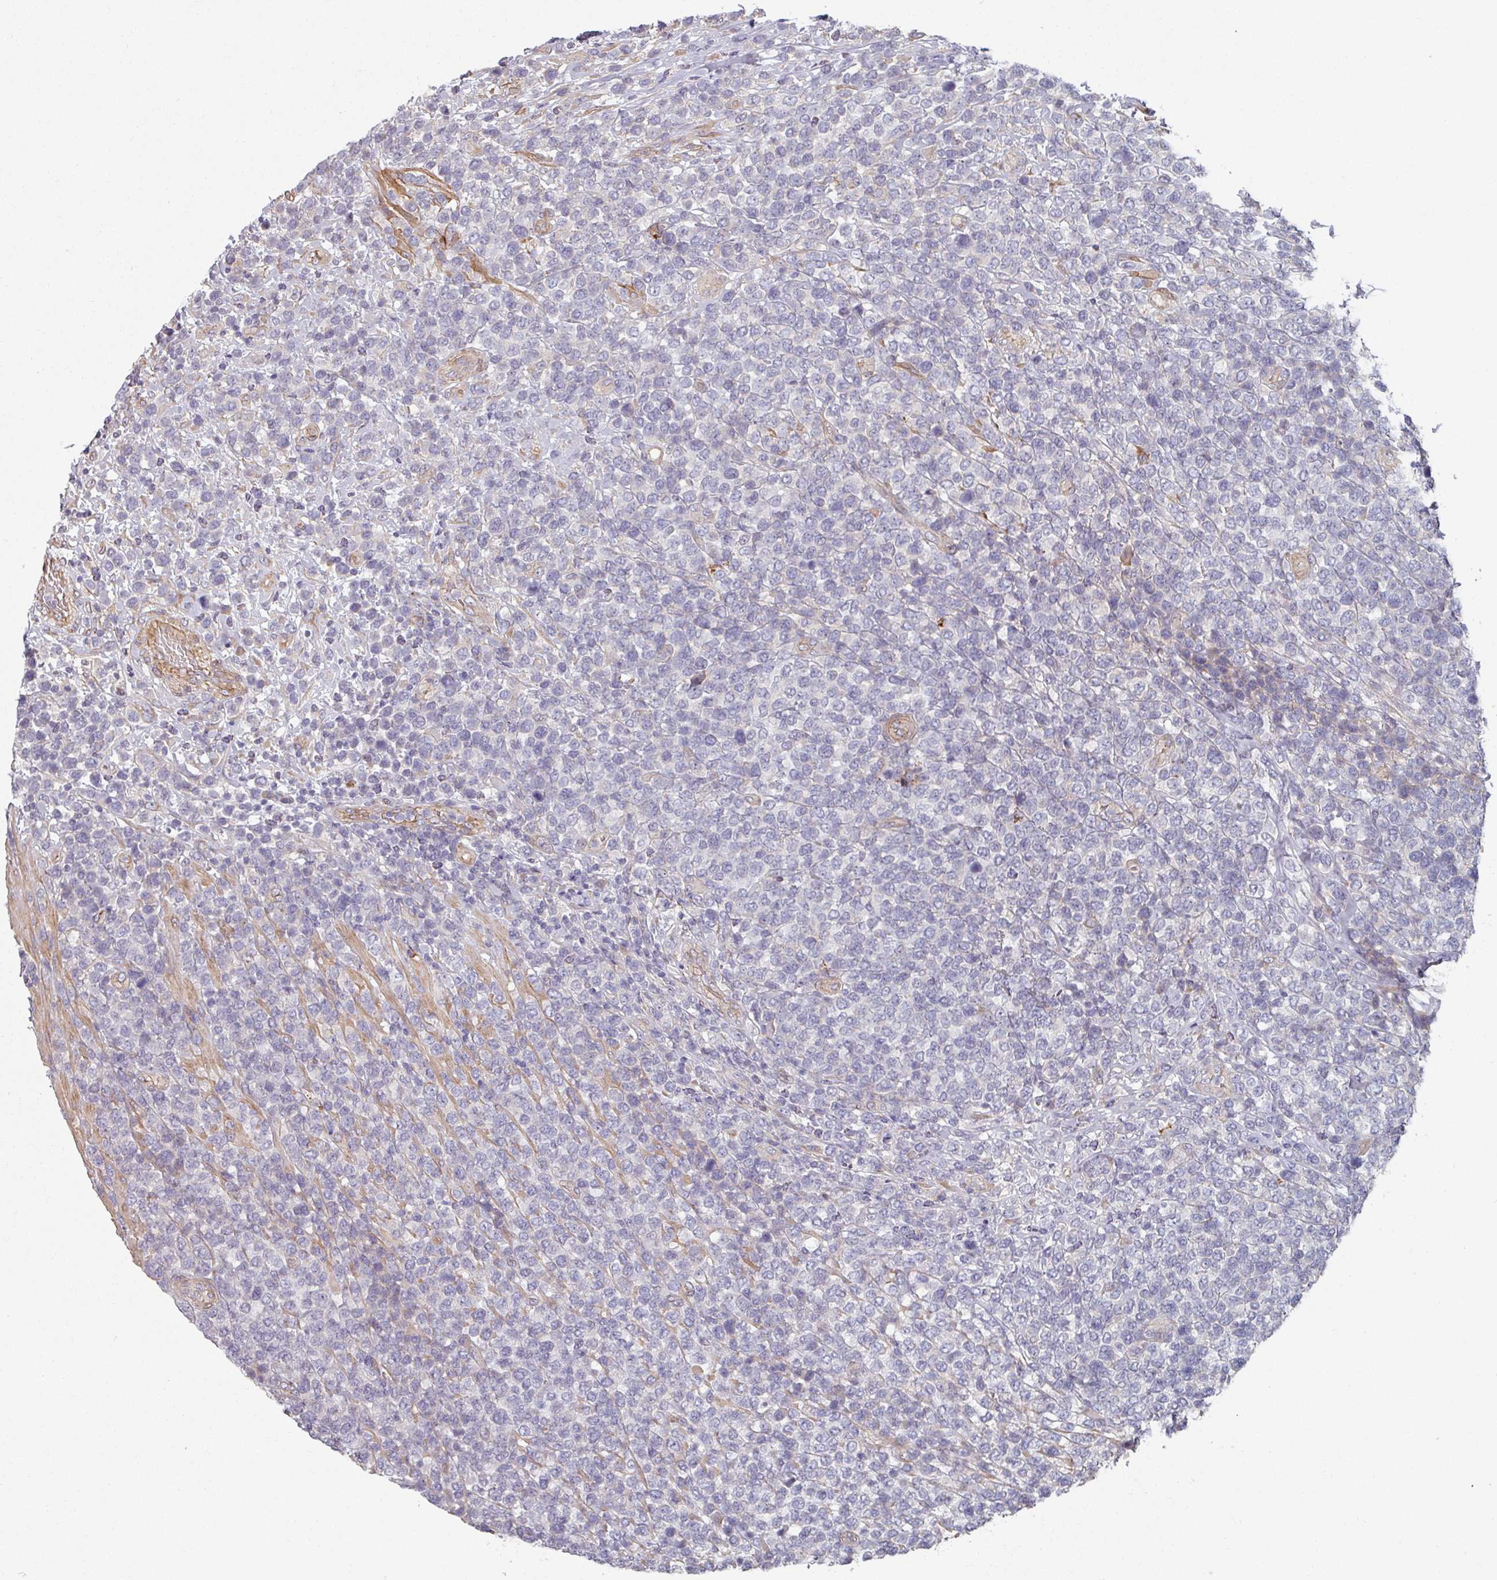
{"staining": {"intensity": "negative", "quantity": "none", "location": "none"}, "tissue": "lymphoma", "cell_type": "Tumor cells", "image_type": "cancer", "snomed": [{"axis": "morphology", "description": "Malignant lymphoma, non-Hodgkin's type, High grade"}, {"axis": "topography", "description": "Soft tissue"}], "caption": "Immunohistochemistry (IHC) image of neoplastic tissue: human malignant lymphoma, non-Hodgkin's type (high-grade) stained with DAB demonstrates no significant protein expression in tumor cells.", "gene": "C4BPB", "patient": {"sex": "female", "age": 56}}